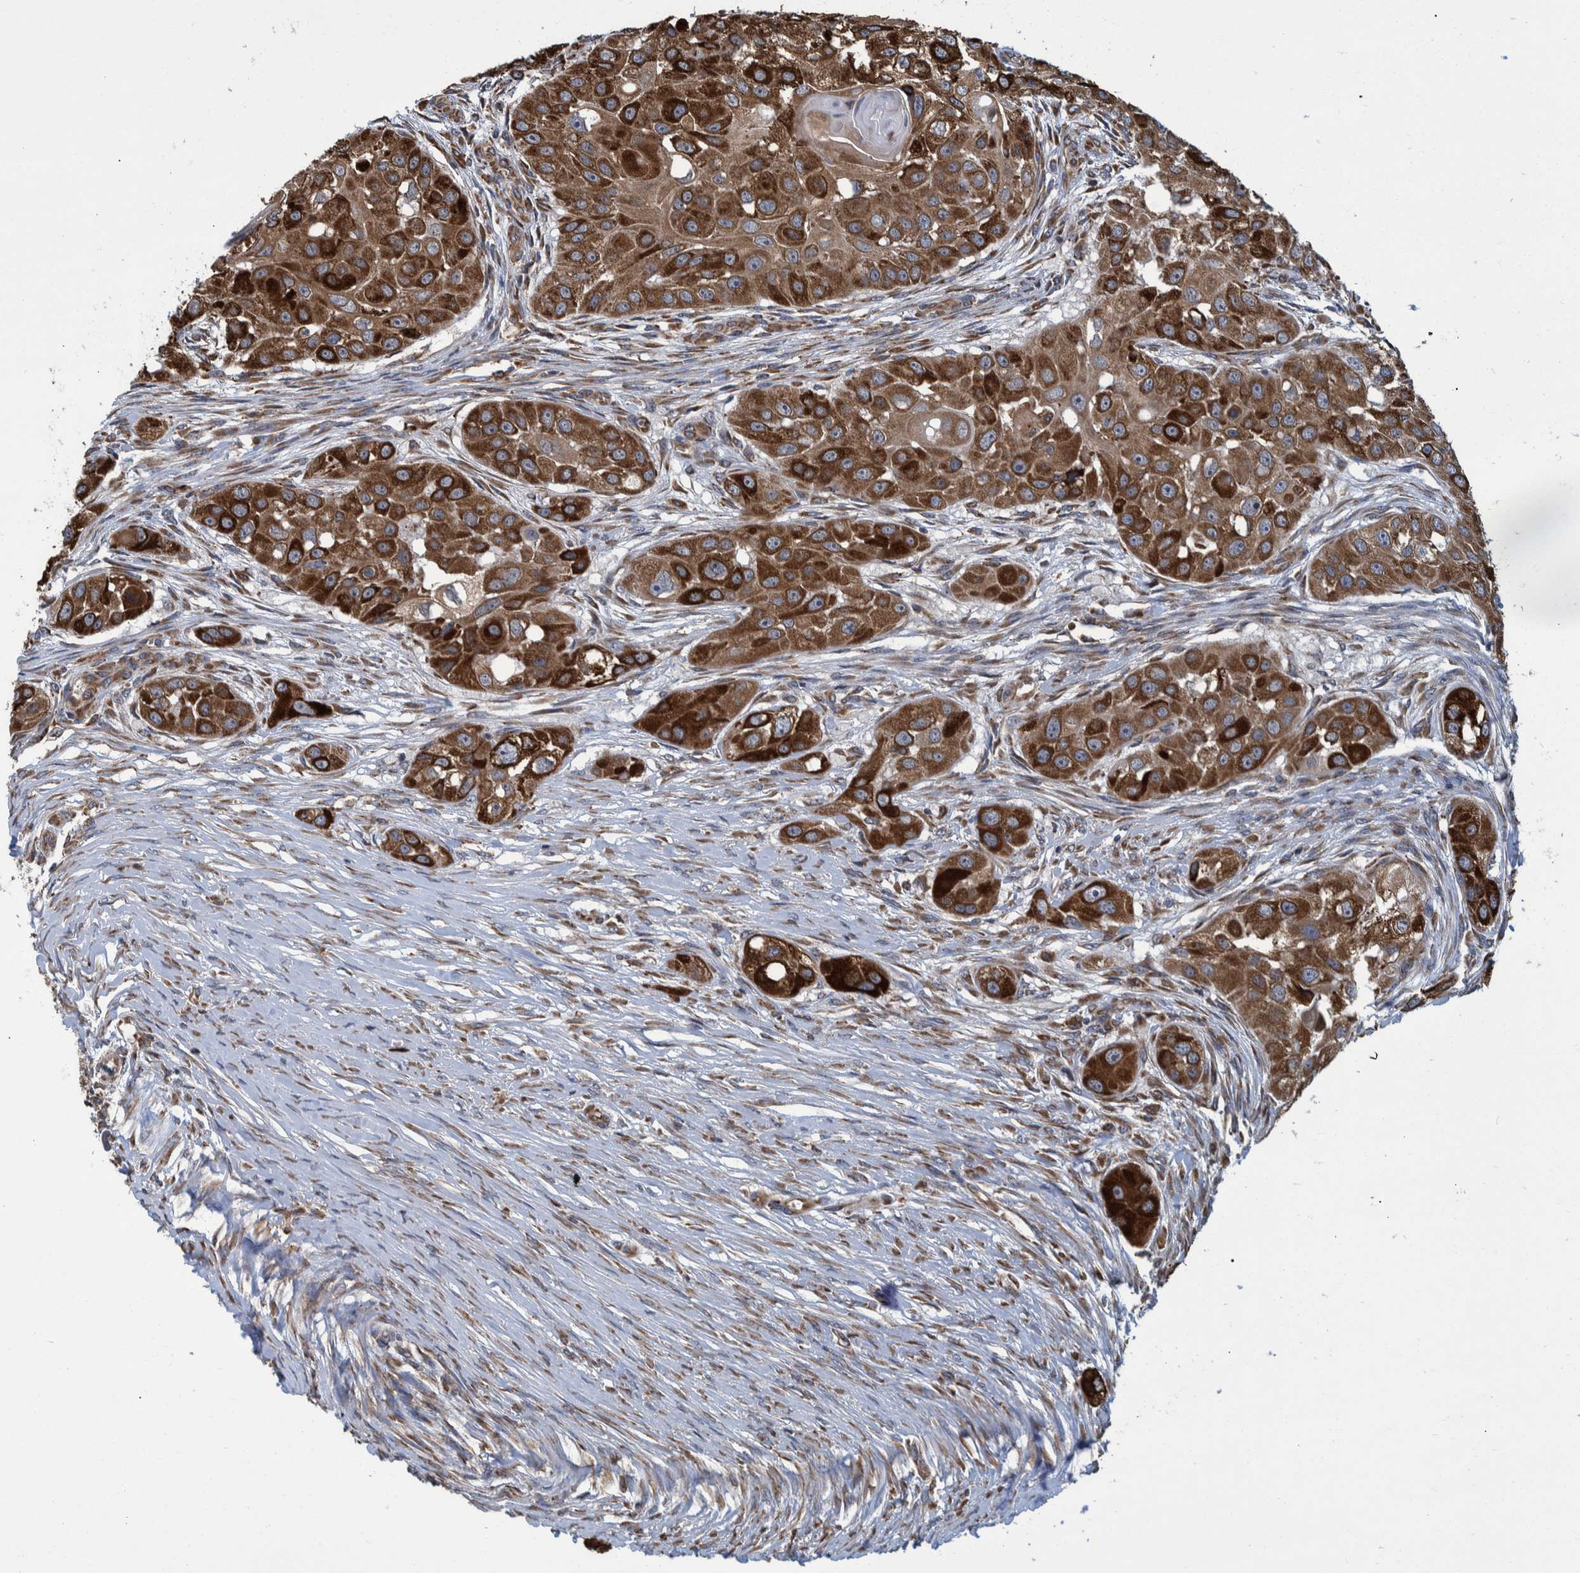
{"staining": {"intensity": "strong", "quantity": ">75%", "location": "cytoplasmic/membranous"}, "tissue": "head and neck cancer", "cell_type": "Tumor cells", "image_type": "cancer", "snomed": [{"axis": "morphology", "description": "Normal tissue, NOS"}, {"axis": "morphology", "description": "Squamous cell carcinoma, NOS"}, {"axis": "topography", "description": "Skeletal muscle"}, {"axis": "topography", "description": "Head-Neck"}], "caption": "This is an image of IHC staining of head and neck squamous cell carcinoma, which shows strong positivity in the cytoplasmic/membranous of tumor cells.", "gene": "SPAG5", "patient": {"sex": "male", "age": 51}}